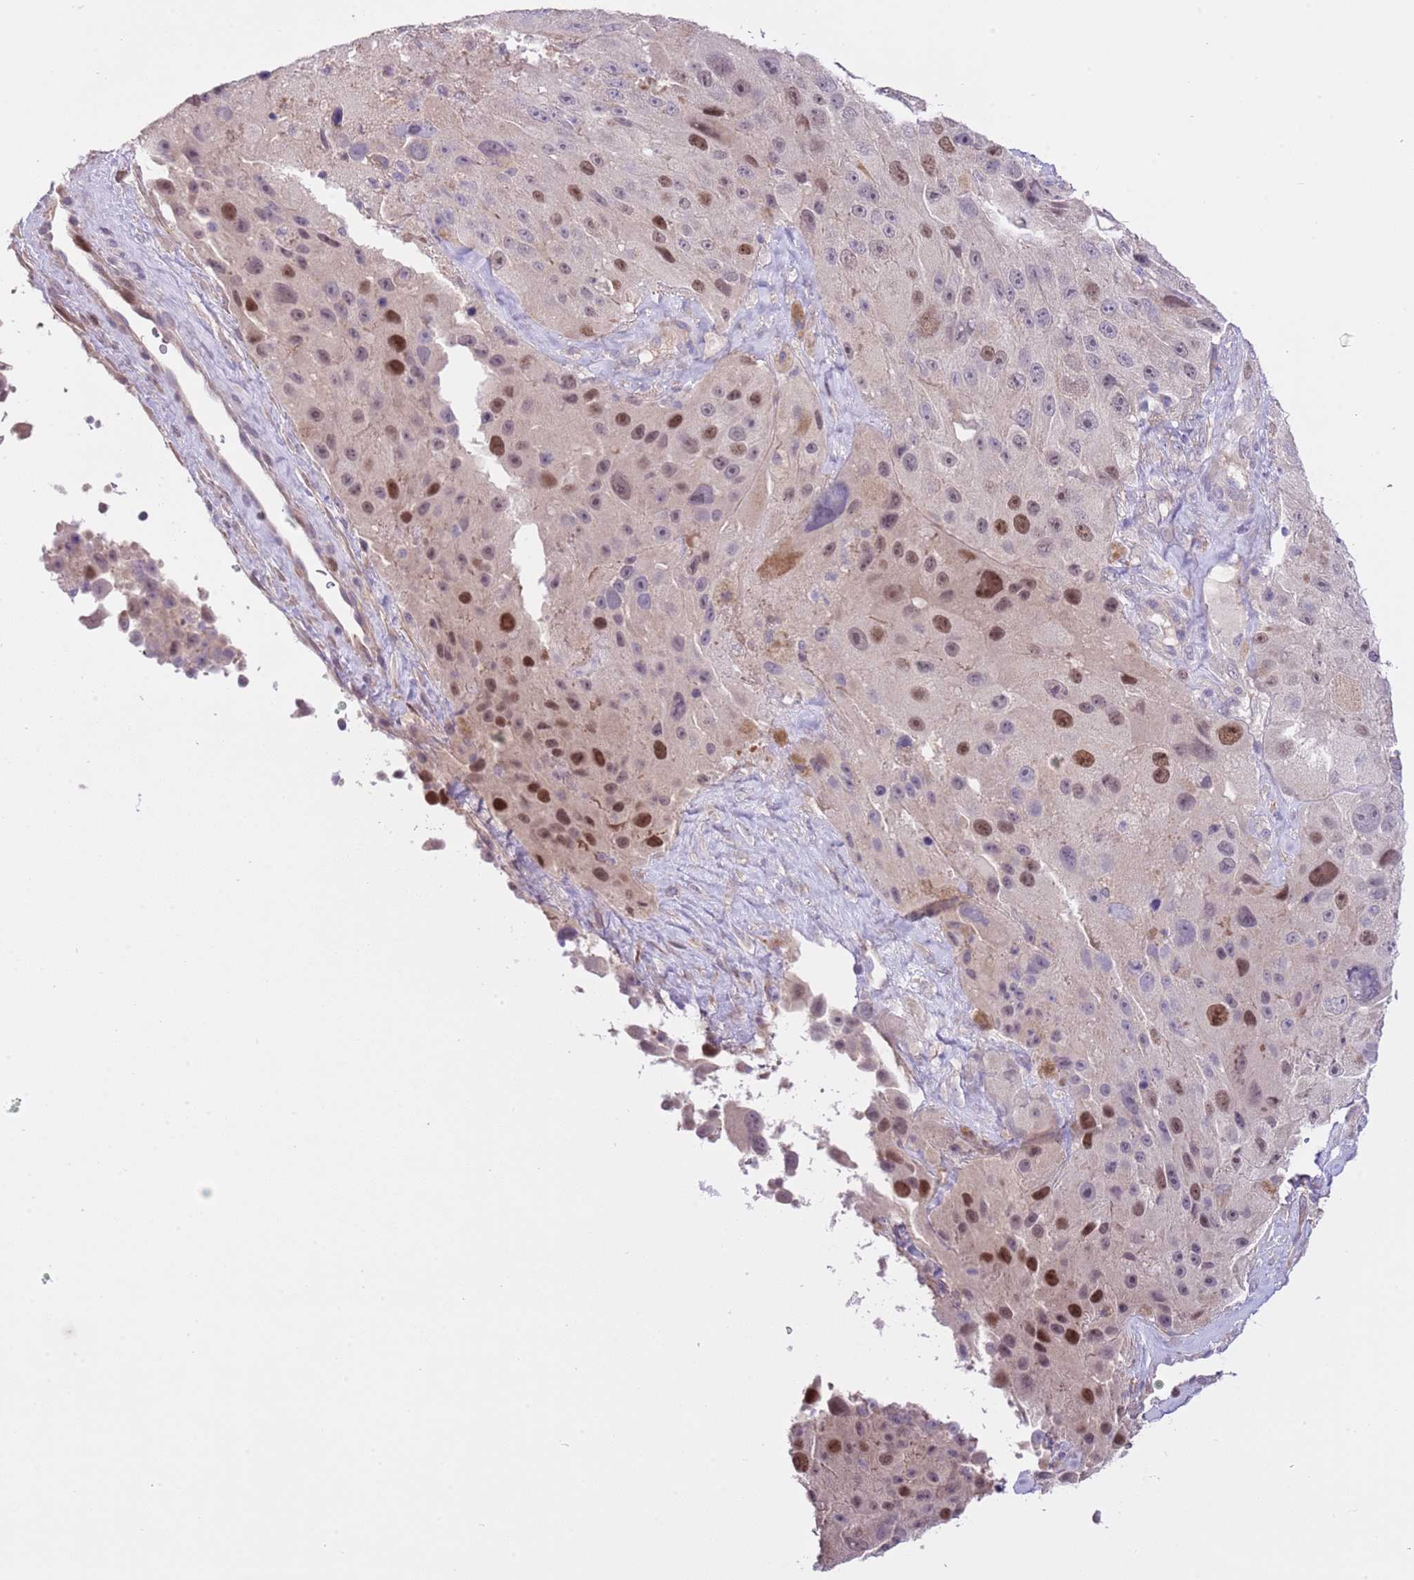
{"staining": {"intensity": "strong", "quantity": "25%-75%", "location": "nuclear"}, "tissue": "melanoma", "cell_type": "Tumor cells", "image_type": "cancer", "snomed": [{"axis": "morphology", "description": "Malignant melanoma, Metastatic site"}, {"axis": "topography", "description": "Lymph node"}], "caption": "Human melanoma stained with a brown dye demonstrates strong nuclear positive staining in approximately 25%-75% of tumor cells.", "gene": "FBRSL1", "patient": {"sex": "male", "age": 62}}